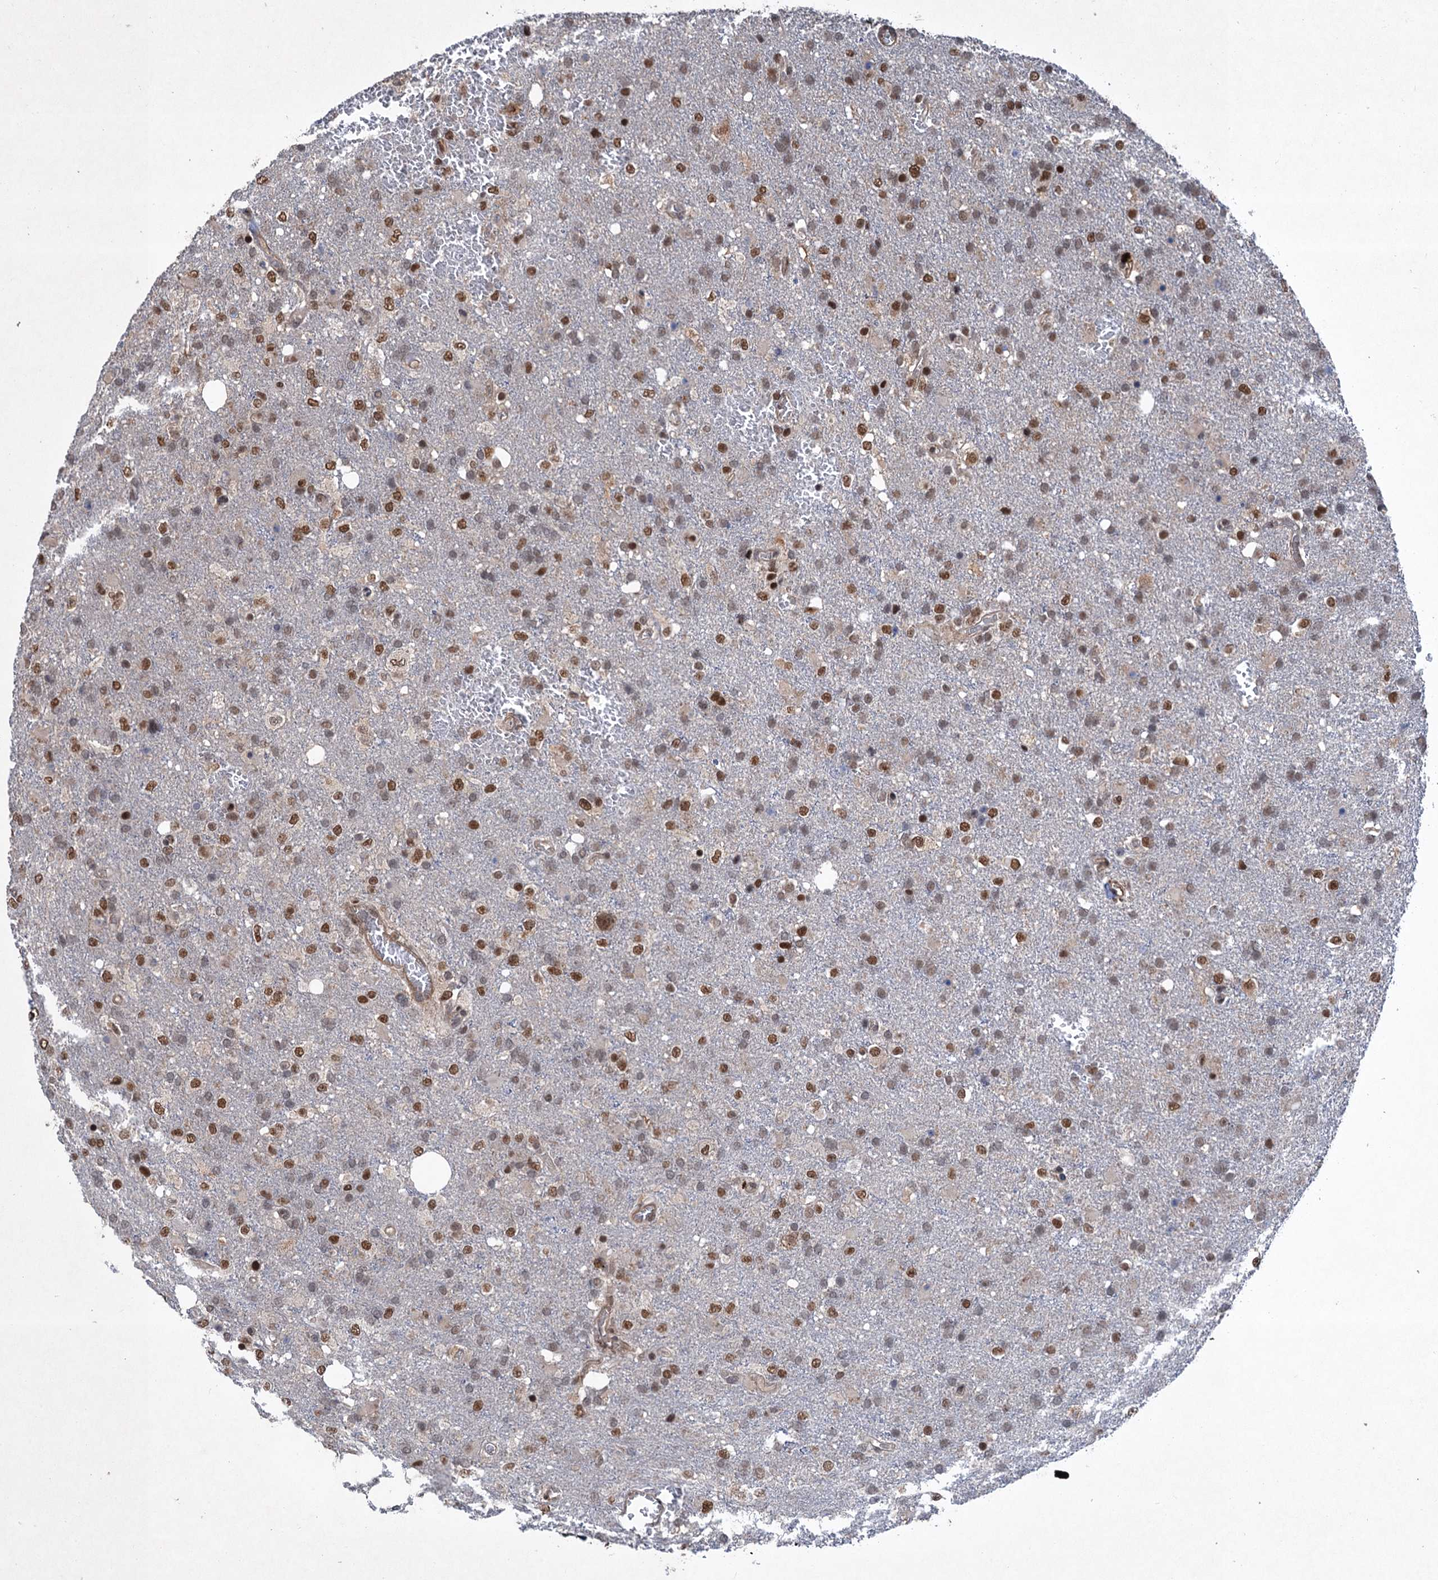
{"staining": {"intensity": "strong", "quantity": "25%-75%", "location": "nuclear"}, "tissue": "glioma", "cell_type": "Tumor cells", "image_type": "cancer", "snomed": [{"axis": "morphology", "description": "Glioma, malignant, High grade"}, {"axis": "topography", "description": "Brain"}], "caption": "Brown immunohistochemical staining in glioma shows strong nuclear expression in about 25%-75% of tumor cells.", "gene": "TTC31", "patient": {"sex": "female", "age": 74}}